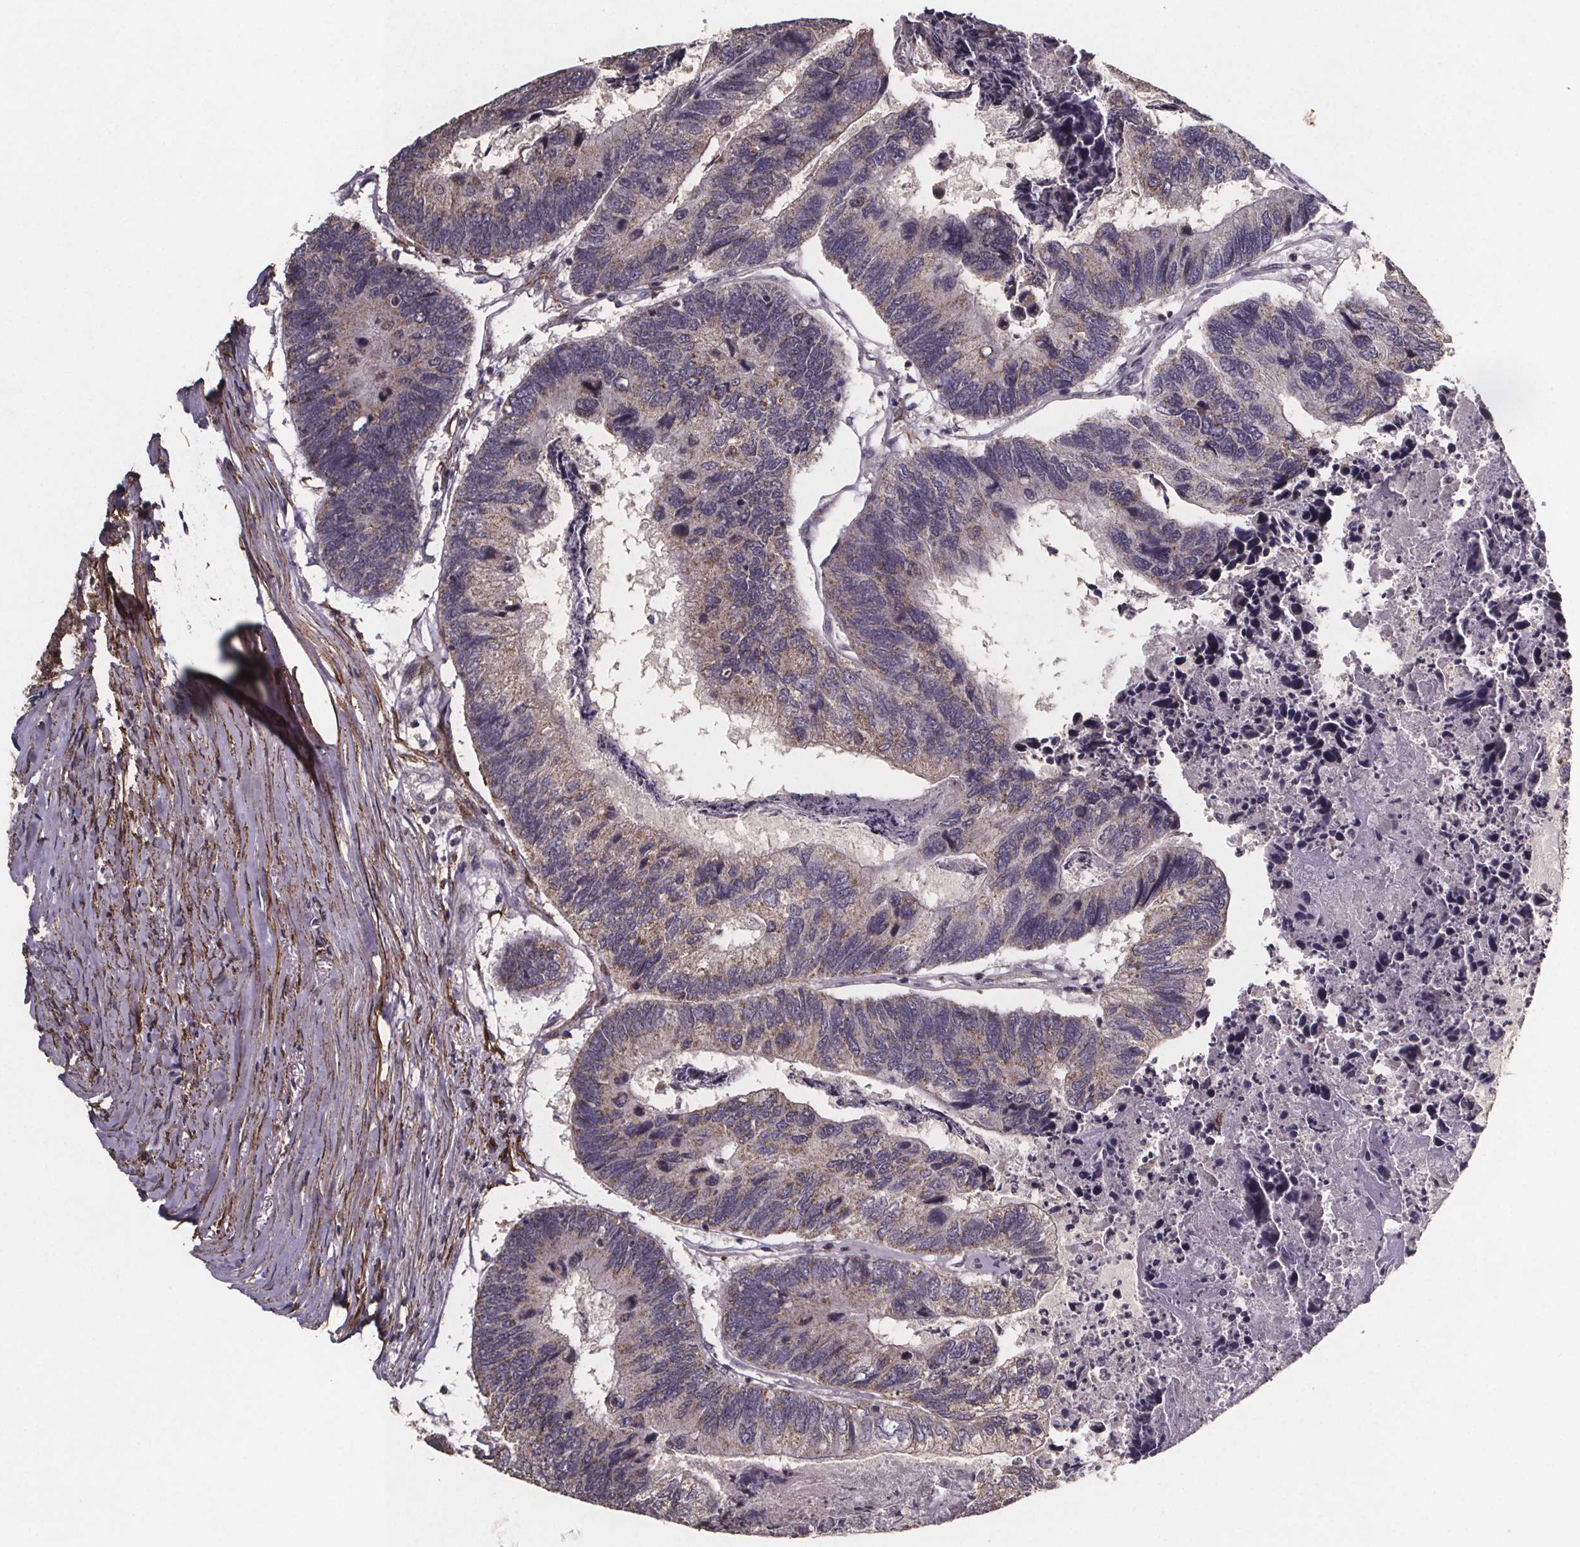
{"staining": {"intensity": "weak", "quantity": "<25%", "location": "cytoplasmic/membranous"}, "tissue": "colorectal cancer", "cell_type": "Tumor cells", "image_type": "cancer", "snomed": [{"axis": "morphology", "description": "Adenocarcinoma, NOS"}, {"axis": "topography", "description": "Colon"}], "caption": "A high-resolution histopathology image shows immunohistochemistry (IHC) staining of colorectal adenocarcinoma, which demonstrates no significant positivity in tumor cells.", "gene": "PALLD", "patient": {"sex": "female", "age": 67}}